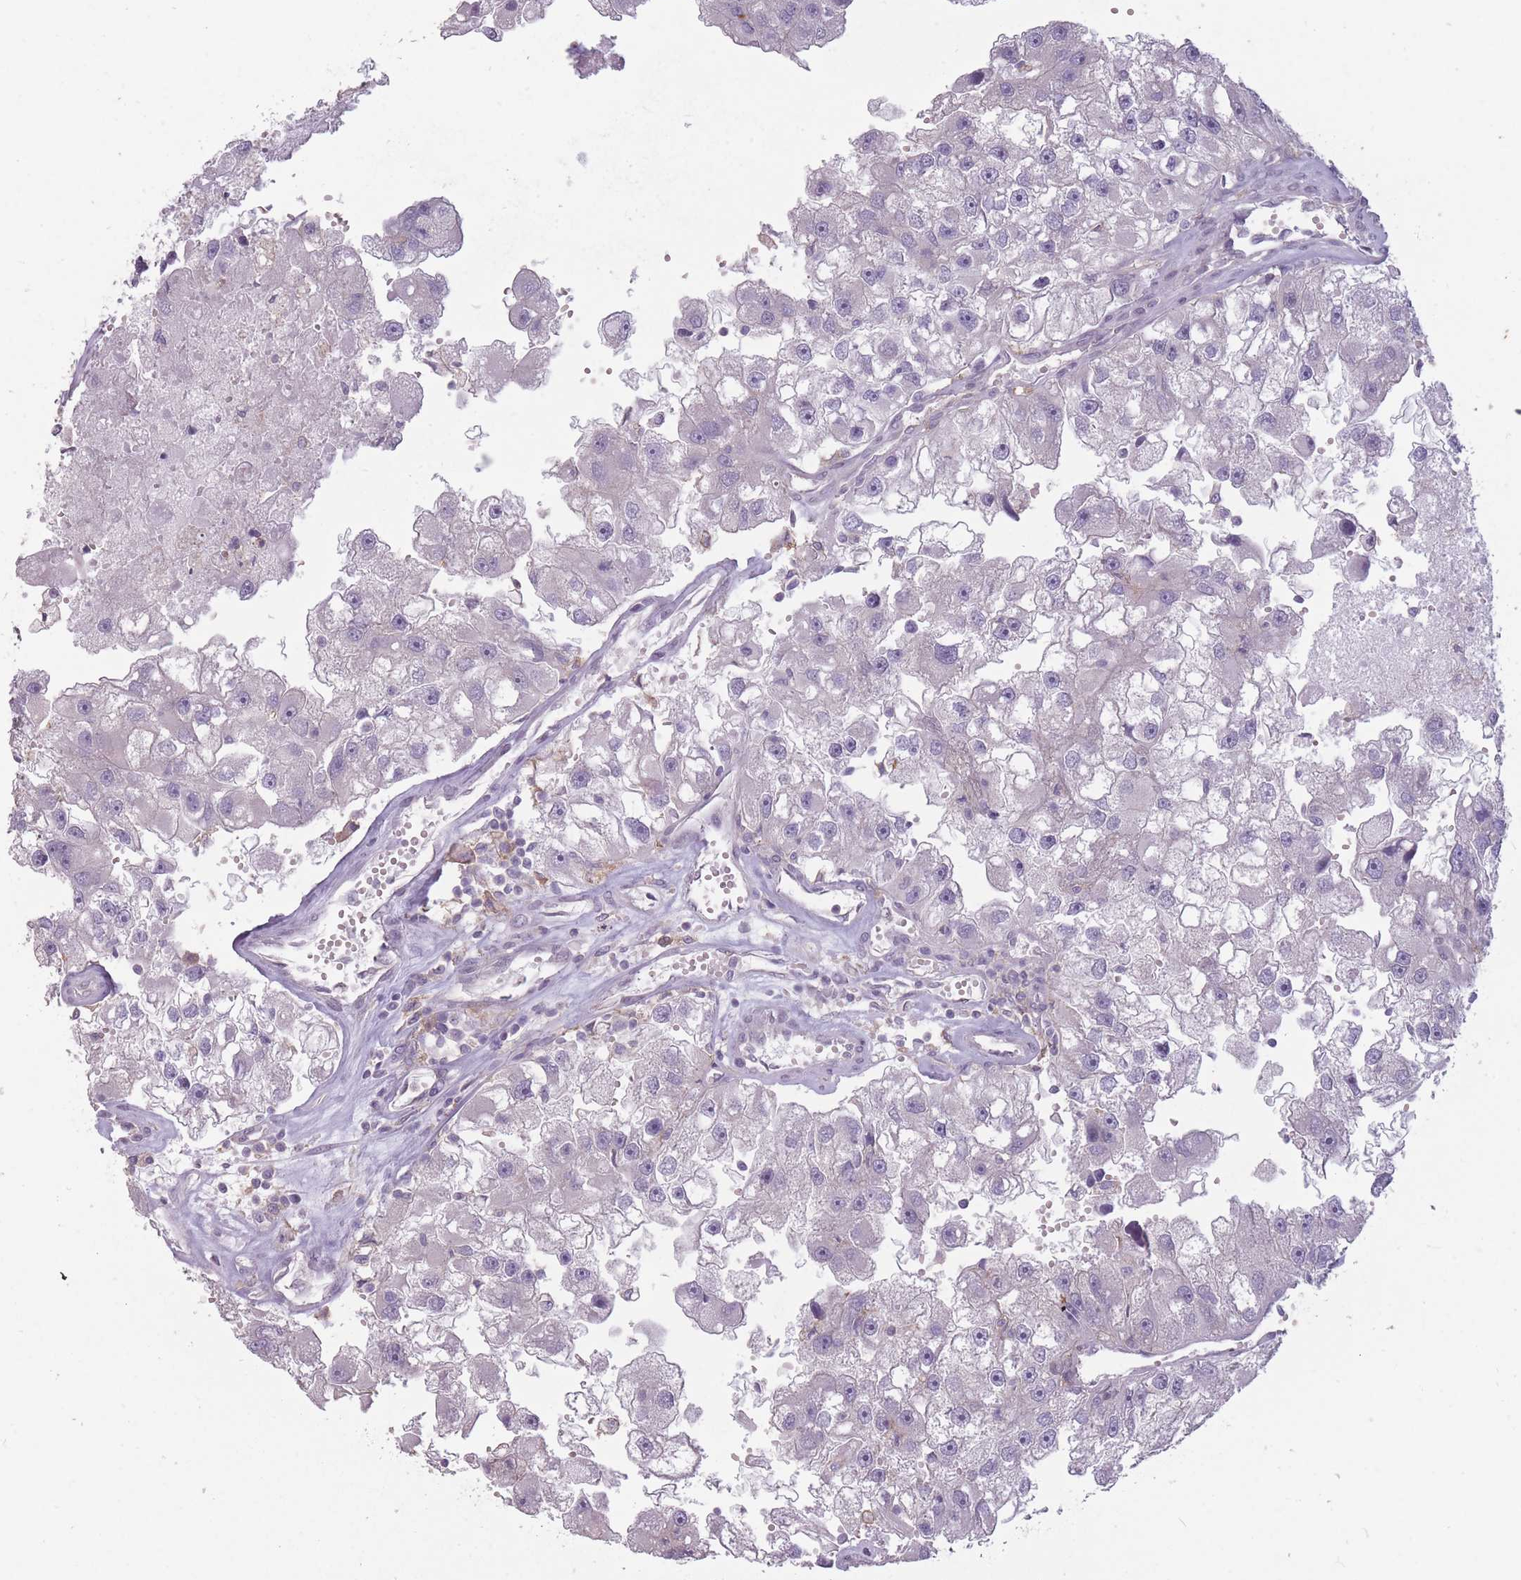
{"staining": {"intensity": "negative", "quantity": "none", "location": "none"}, "tissue": "renal cancer", "cell_type": "Tumor cells", "image_type": "cancer", "snomed": [{"axis": "morphology", "description": "Adenocarcinoma, NOS"}, {"axis": "topography", "description": "Kidney"}], "caption": "Immunohistochemical staining of adenocarcinoma (renal) demonstrates no significant expression in tumor cells. (IHC, brightfield microscopy, high magnification).", "gene": "TET3", "patient": {"sex": "male", "age": 63}}